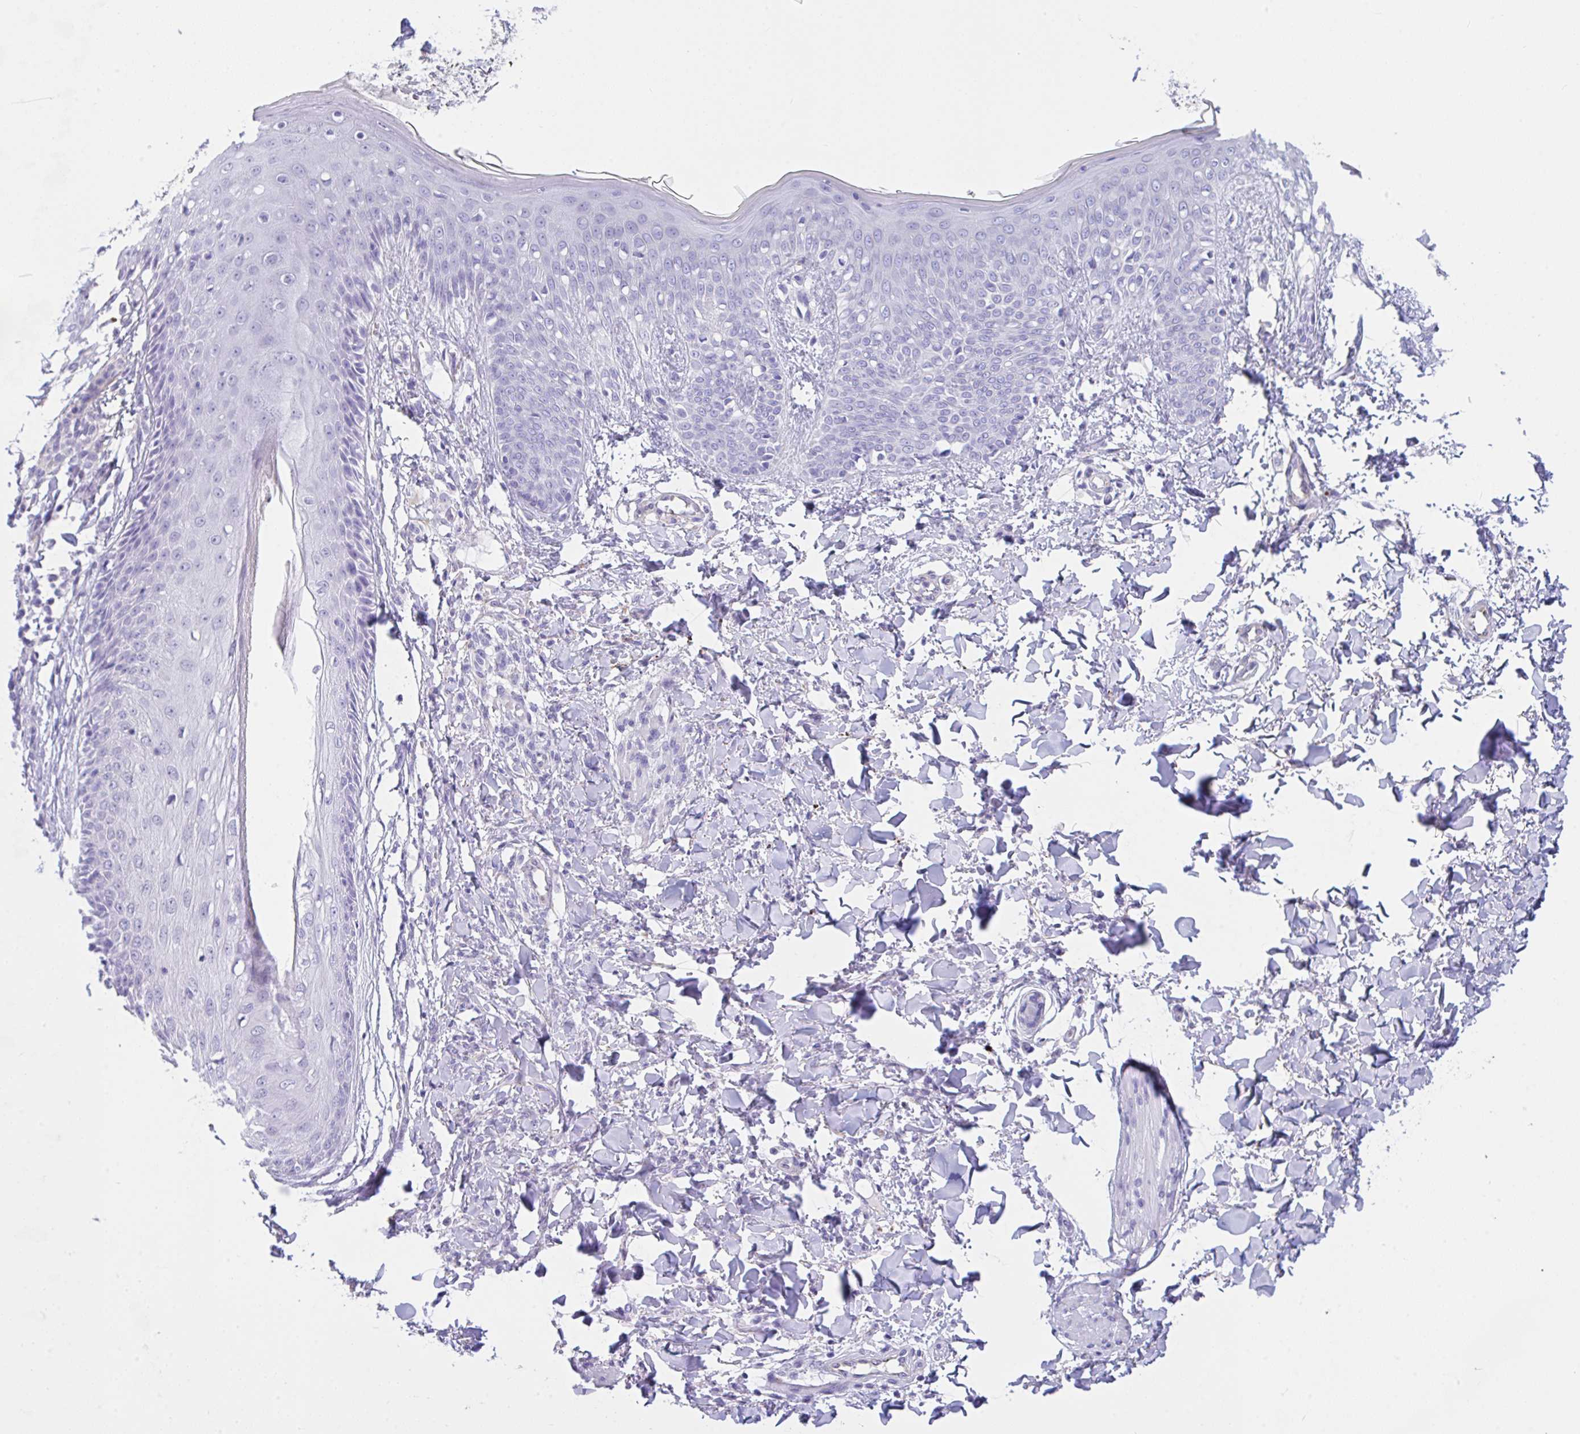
{"staining": {"intensity": "negative", "quantity": "none", "location": "none"}, "tissue": "skin", "cell_type": "Fibroblasts", "image_type": "normal", "snomed": [{"axis": "morphology", "description": "Normal tissue, NOS"}, {"axis": "topography", "description": "Skin"}], "caption": "Immunohistochemistry (IHC) of benign skin demonstrates no staining in fibroblasts.", "gene": "NDUFAF8", "patient": {"sex": "male", "age": 16}}